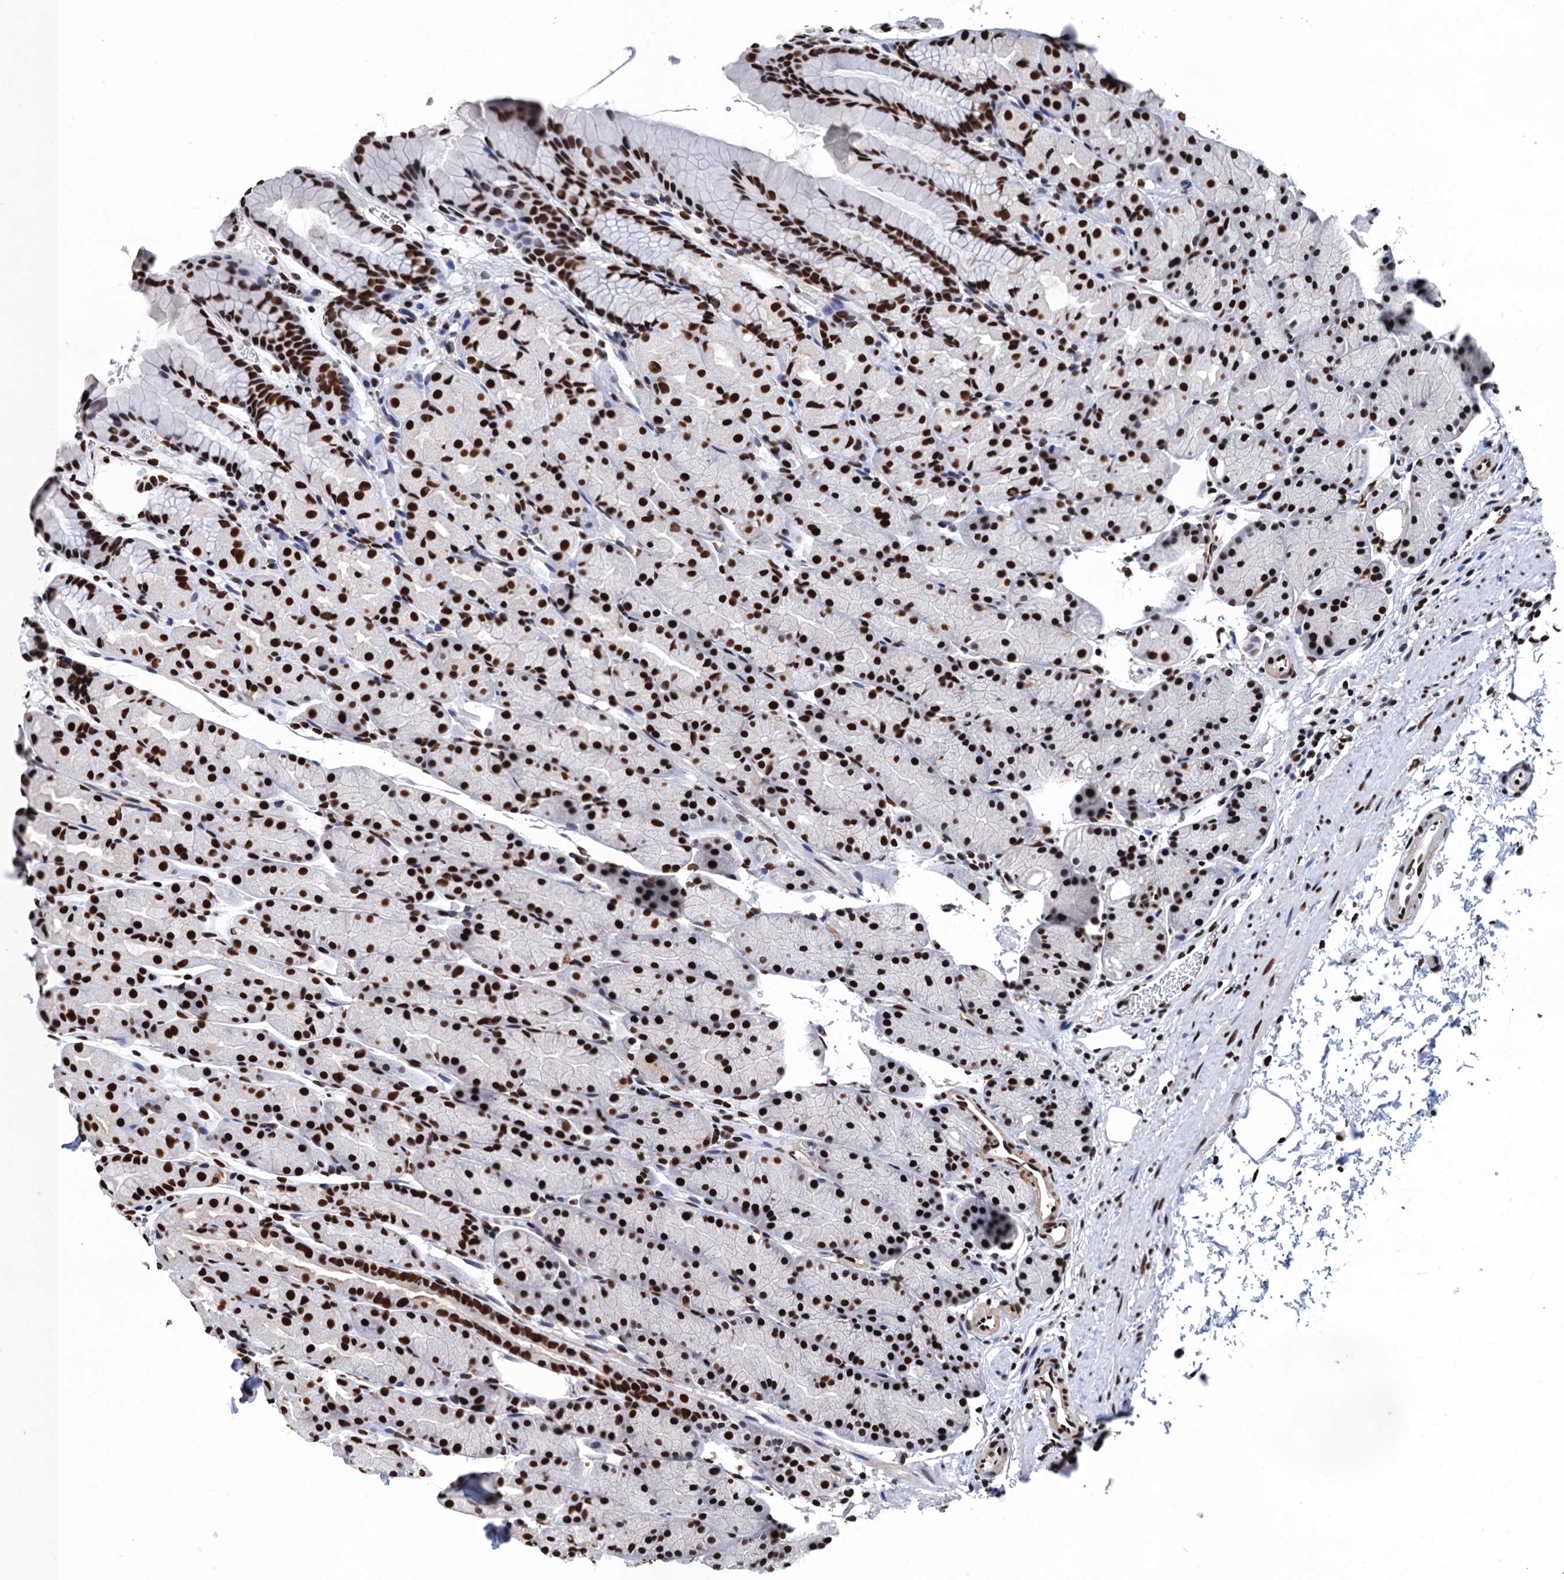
{"staining": {"intensity": "strong", "quantity": ">75%", "location": "nuclear"}, "tissue": "stomach", "cell_type": "Glandular cells", "image_type": "normal", "snomed": [{"axis": "morphology", "description": "Normal tissue, NOS"}, {"axis": "topography", "description": "Stomach, upper"}, {"axis": "topography", "description": "Stomach"}], "caption": "Immunohistochemistry micrograph of benign stomach: human stomach stained using immunohistochemistry demonstrates high levels of strong protein expression localized specifically in the nuclear of glandular cells, appearing as a nuclear brown color.", "gene": "UBA2", "patient": {"sex": "male", "age": 47}}